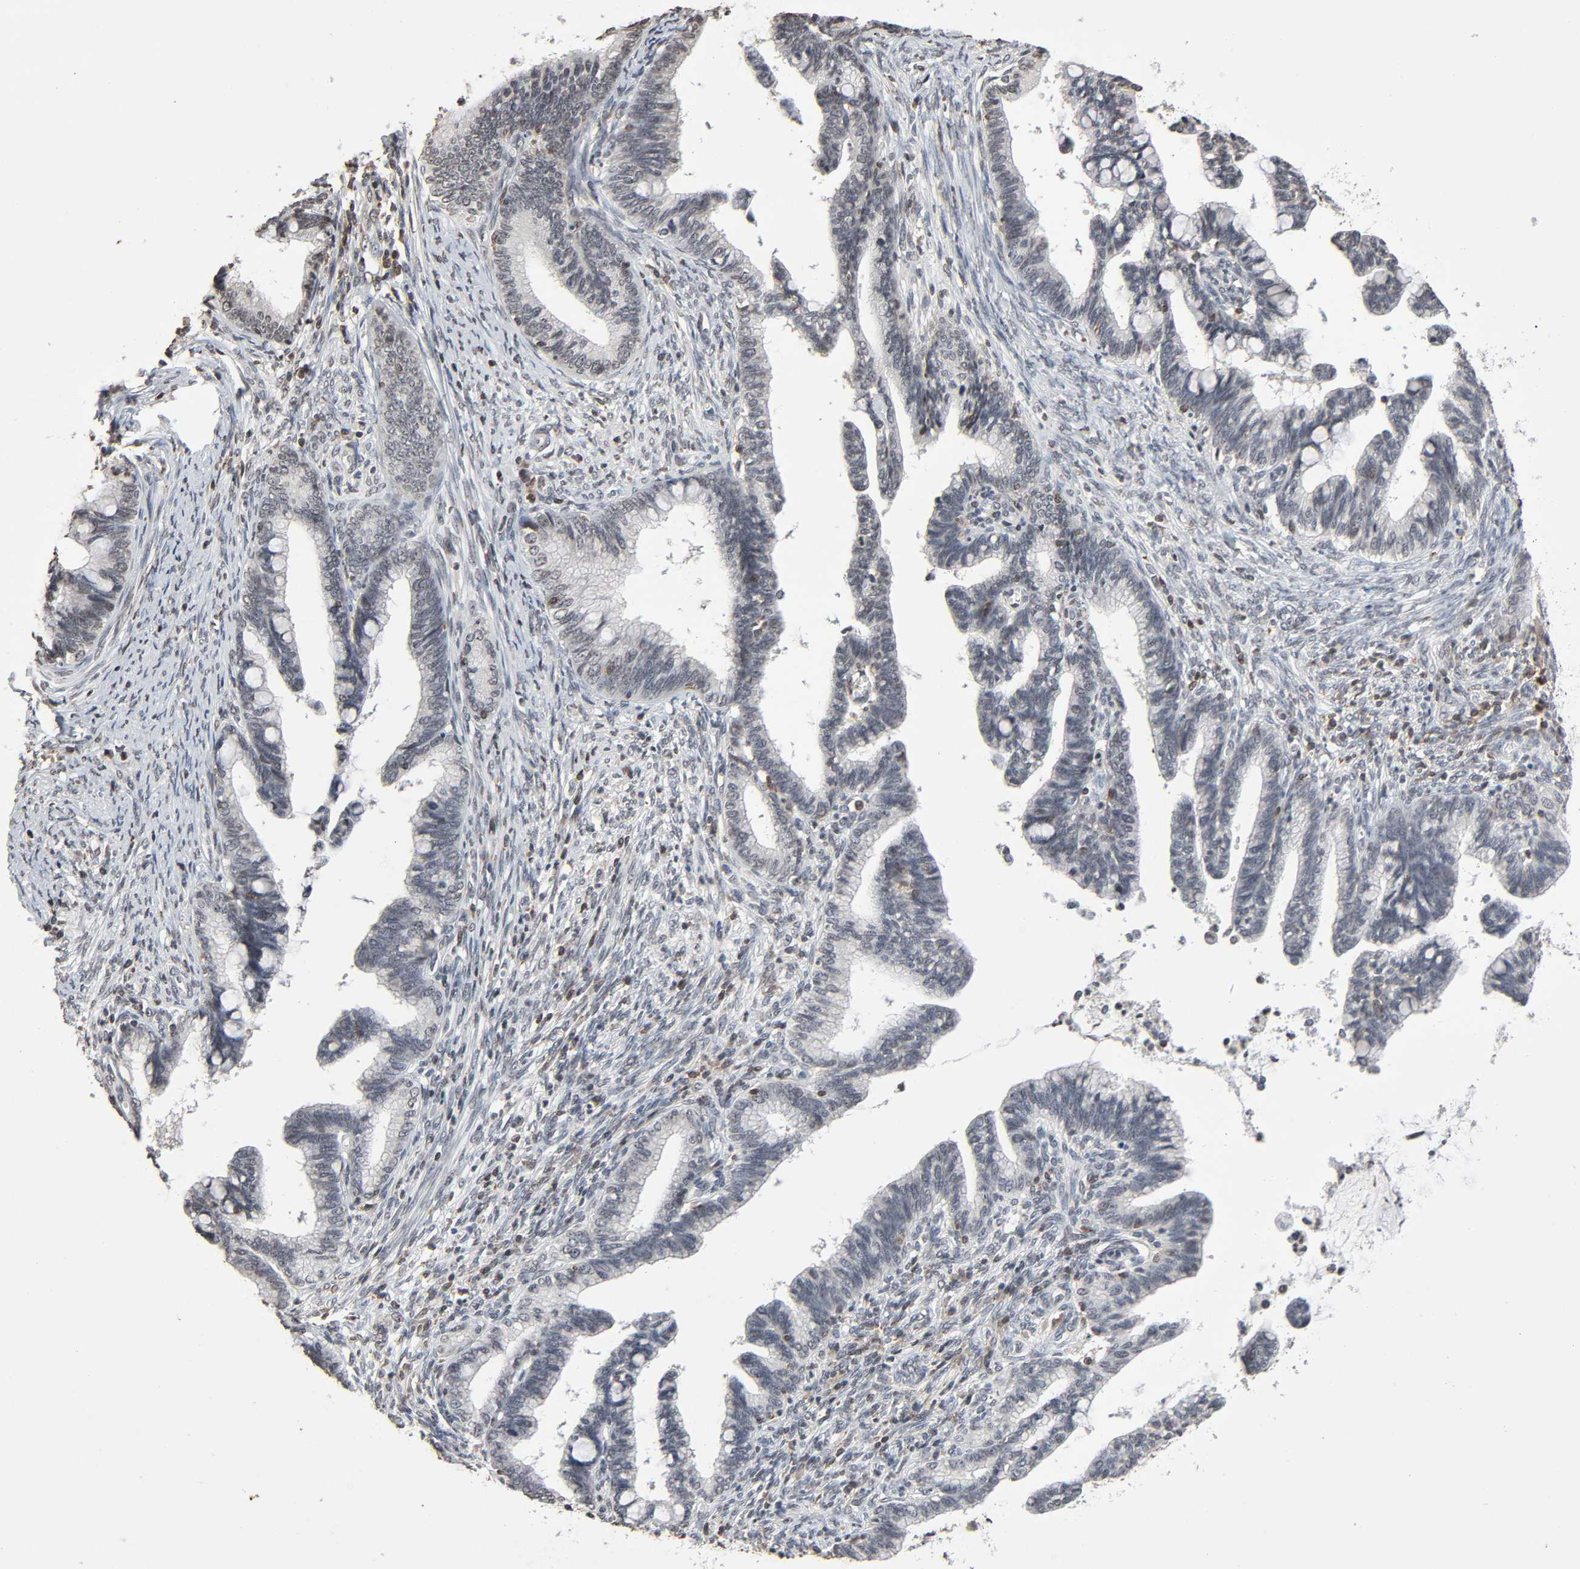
{"staining": {"intensity": "negative", "quantity": "none", "location": "none"}, "tissue": "cervical cancer", "cell_type": "Tumor cells", "image_type": "cancer", "snomed": [{"axis": "morphology", "description": "Adenocarcinoma, NOS"}, {"axis": "topography", "description": "Cervix"}], "caption": "Immunohistochemical staining of human cervical adenocarcinoma exhibits no significant positivity in tumor cells.", "gene": "STK4", "patient": {"sex": "female", "age": 36}}